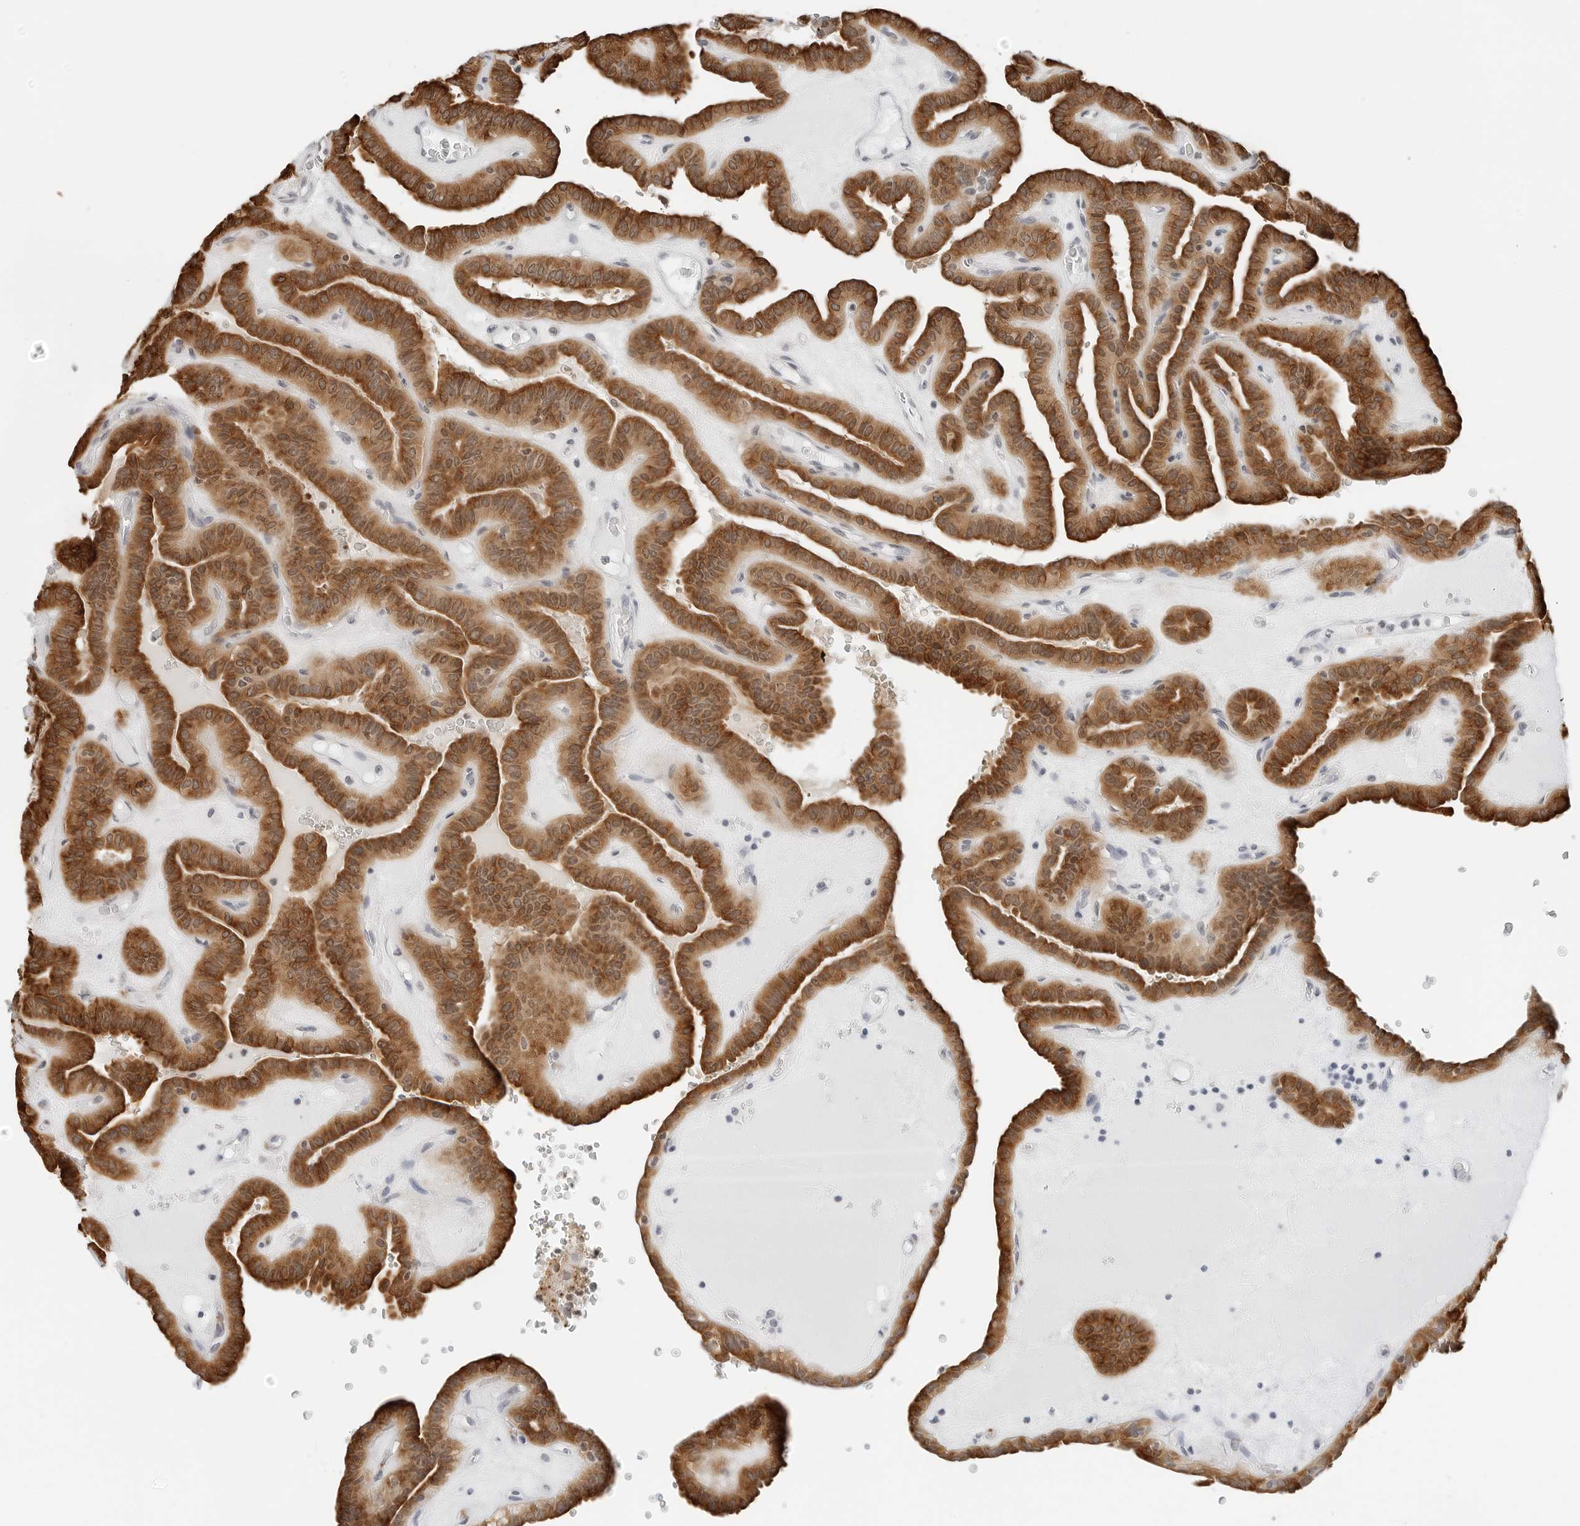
{"staining": {"intensity": "strong", "quantity": ">75%", "location": "cytoplasmic/membranous,nuclear"}, "tissue": "thyroid cancer", "cell_type": "Tumor cells", "image_type": "cancer", "snomed": [{"axis": "morphology", "description": "Papillary adenocarcinoma, NOS"}, {"axis": "topography", "description": "Thyroid gland"}], "caption": "Thyroid papillary adenocarcinoma stained with DAB (3,3'-diaminobenzidine) immunohistochemistry (IHC) exhibits high levels of strong cytoplasmic/membranous and nuclear positivity in about >75% of tumor cells.", "gene": "P4HA2", "patient": {"sex": "male", "age": 77}}